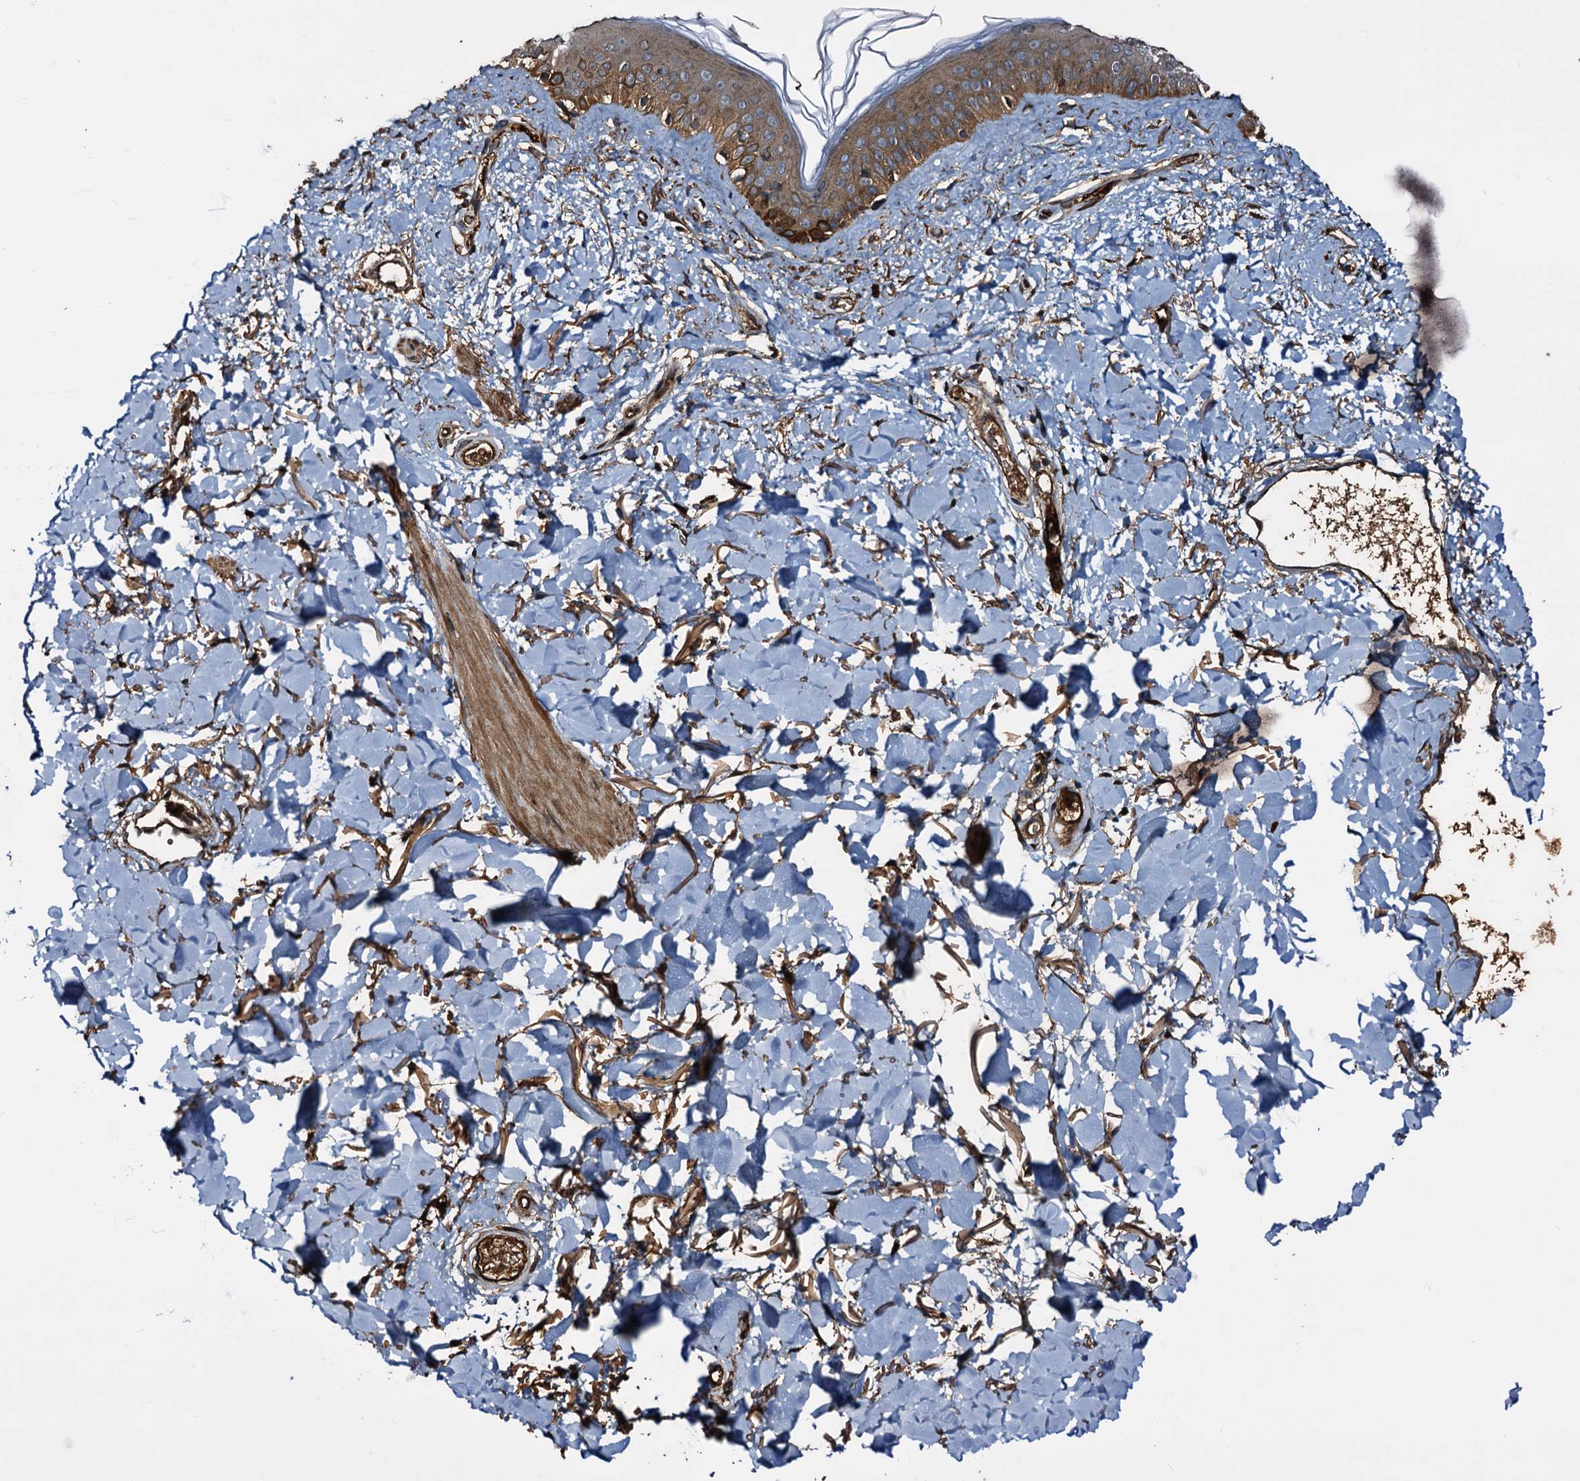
{"staining": {"intensity": "strong", "quantity": ">75%", "location": "cytoplasmic/membranous"}, "tissue": "skin", "cell_type": "Fibroblasts", "image_type": "normal", "snomed": [{"axis": "morphology", "description": "Normal tissue, NOS"}, {"axis": "topography", "description": "Skin"}], "caption": "DAB (3,3'-diaminobenzidine) immunohistochemical staining of benign human skin displays strong cytoplasmic/membranous protein expression in approximately >75% of fibroblasts.", "gene": "PEX5", "patient": {"sex": "female", "age": 58}}